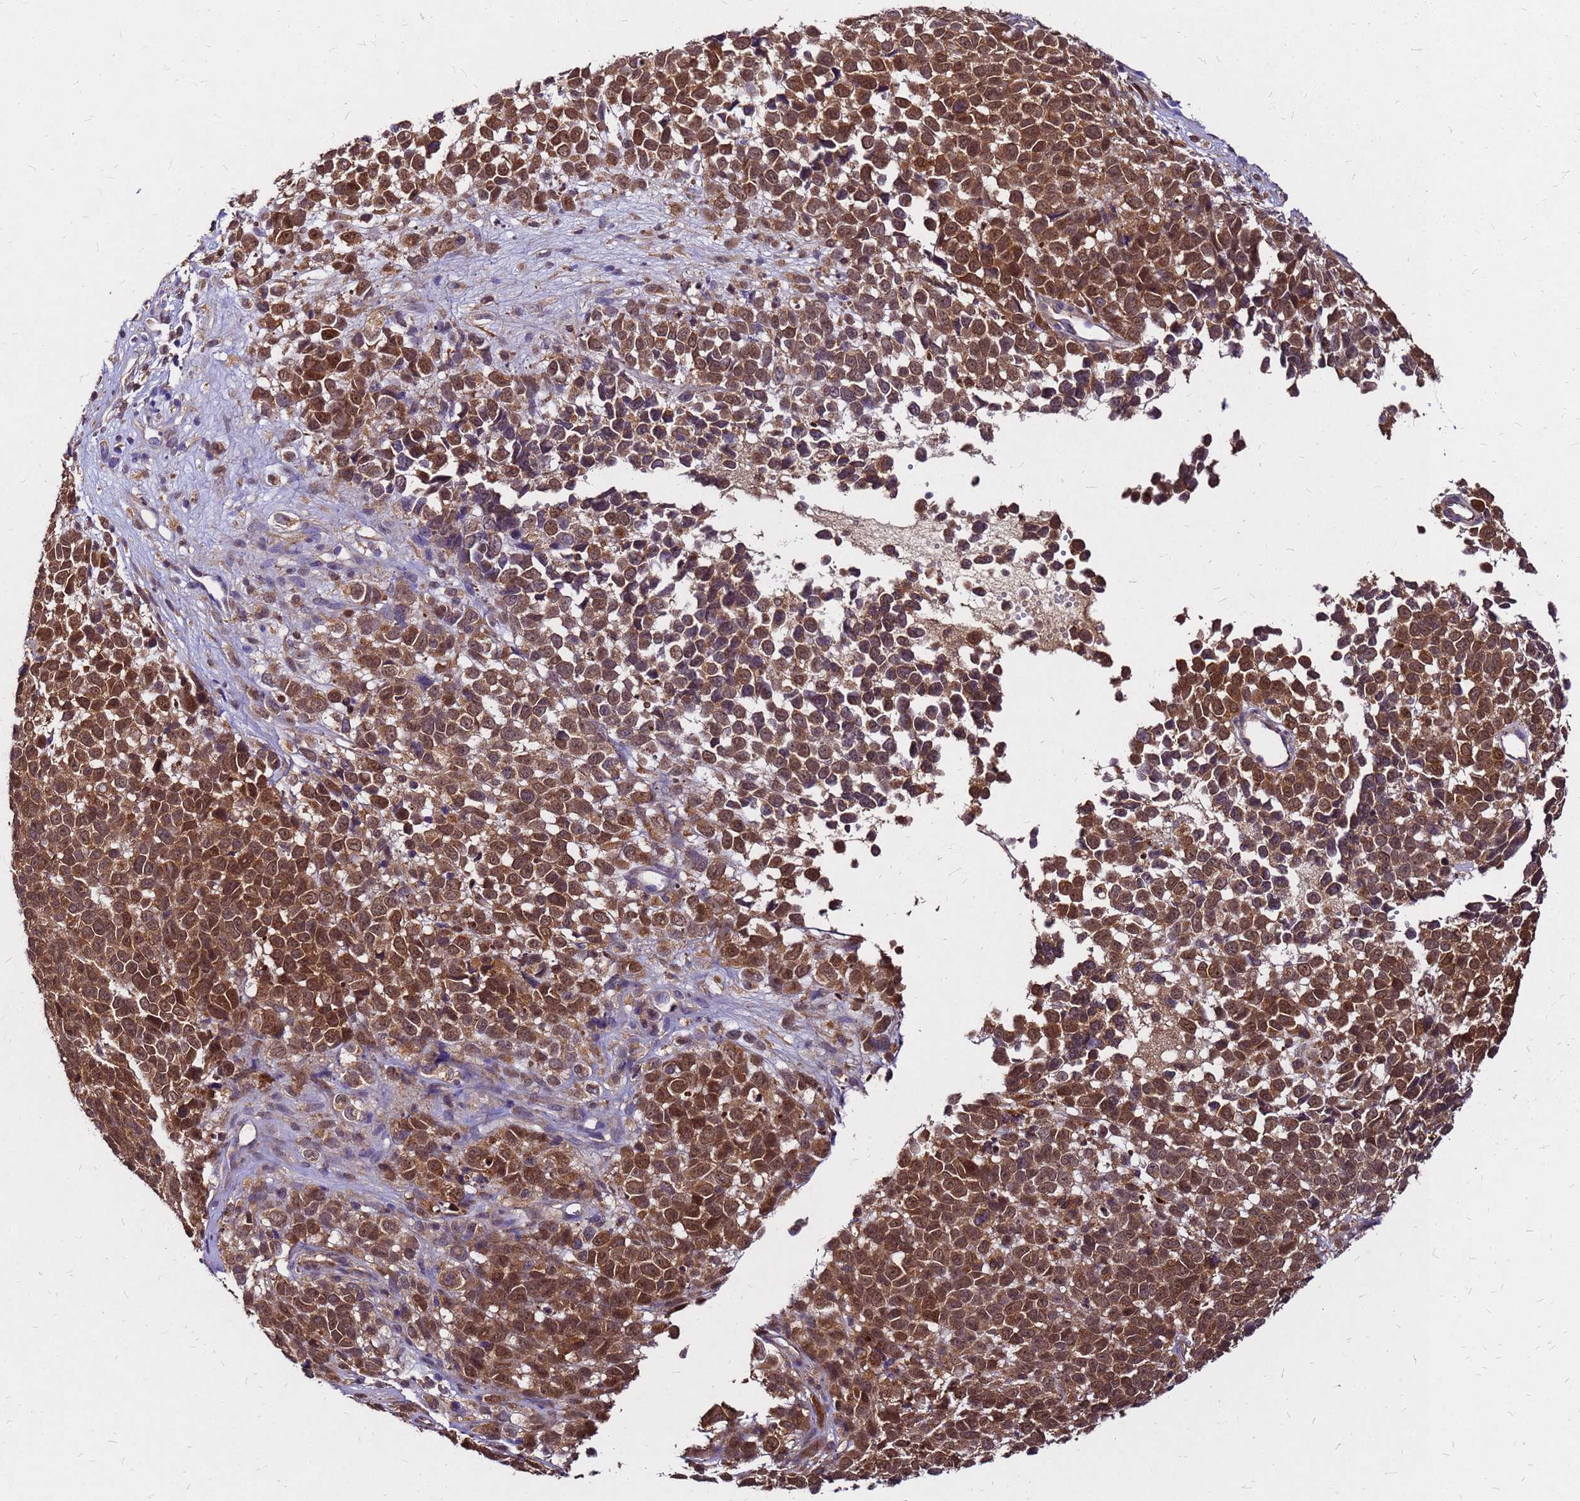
{"staining": {"intensity": "strong", "quantity": ">75%", "location": "cytoplasmic/membranous,nuclear"}, "tissue": "melanoma", "cell_type": "Tumor cells", "image_type": "cancer", "snomed": [{"axis": "morphology", "description": "Malignant melanoma, NOS"}, {"axis": "topography", "description": "Nose, NOS"}], "caption": "Malignant melanoma stained with immunohistochemistry (IHC) shows strong cytoplasmic/membranous and nuclear expression in about >75% of tumor cells. The staining was performed using DAB (3,3'-diaminobenzidine) to visualize the protein expression in brown, while the nuclei were stained in blue with hematoxylin (Magnification: 20x).", "gene": "DUSP23", "patient": {"sex": "female", "age": 48}}